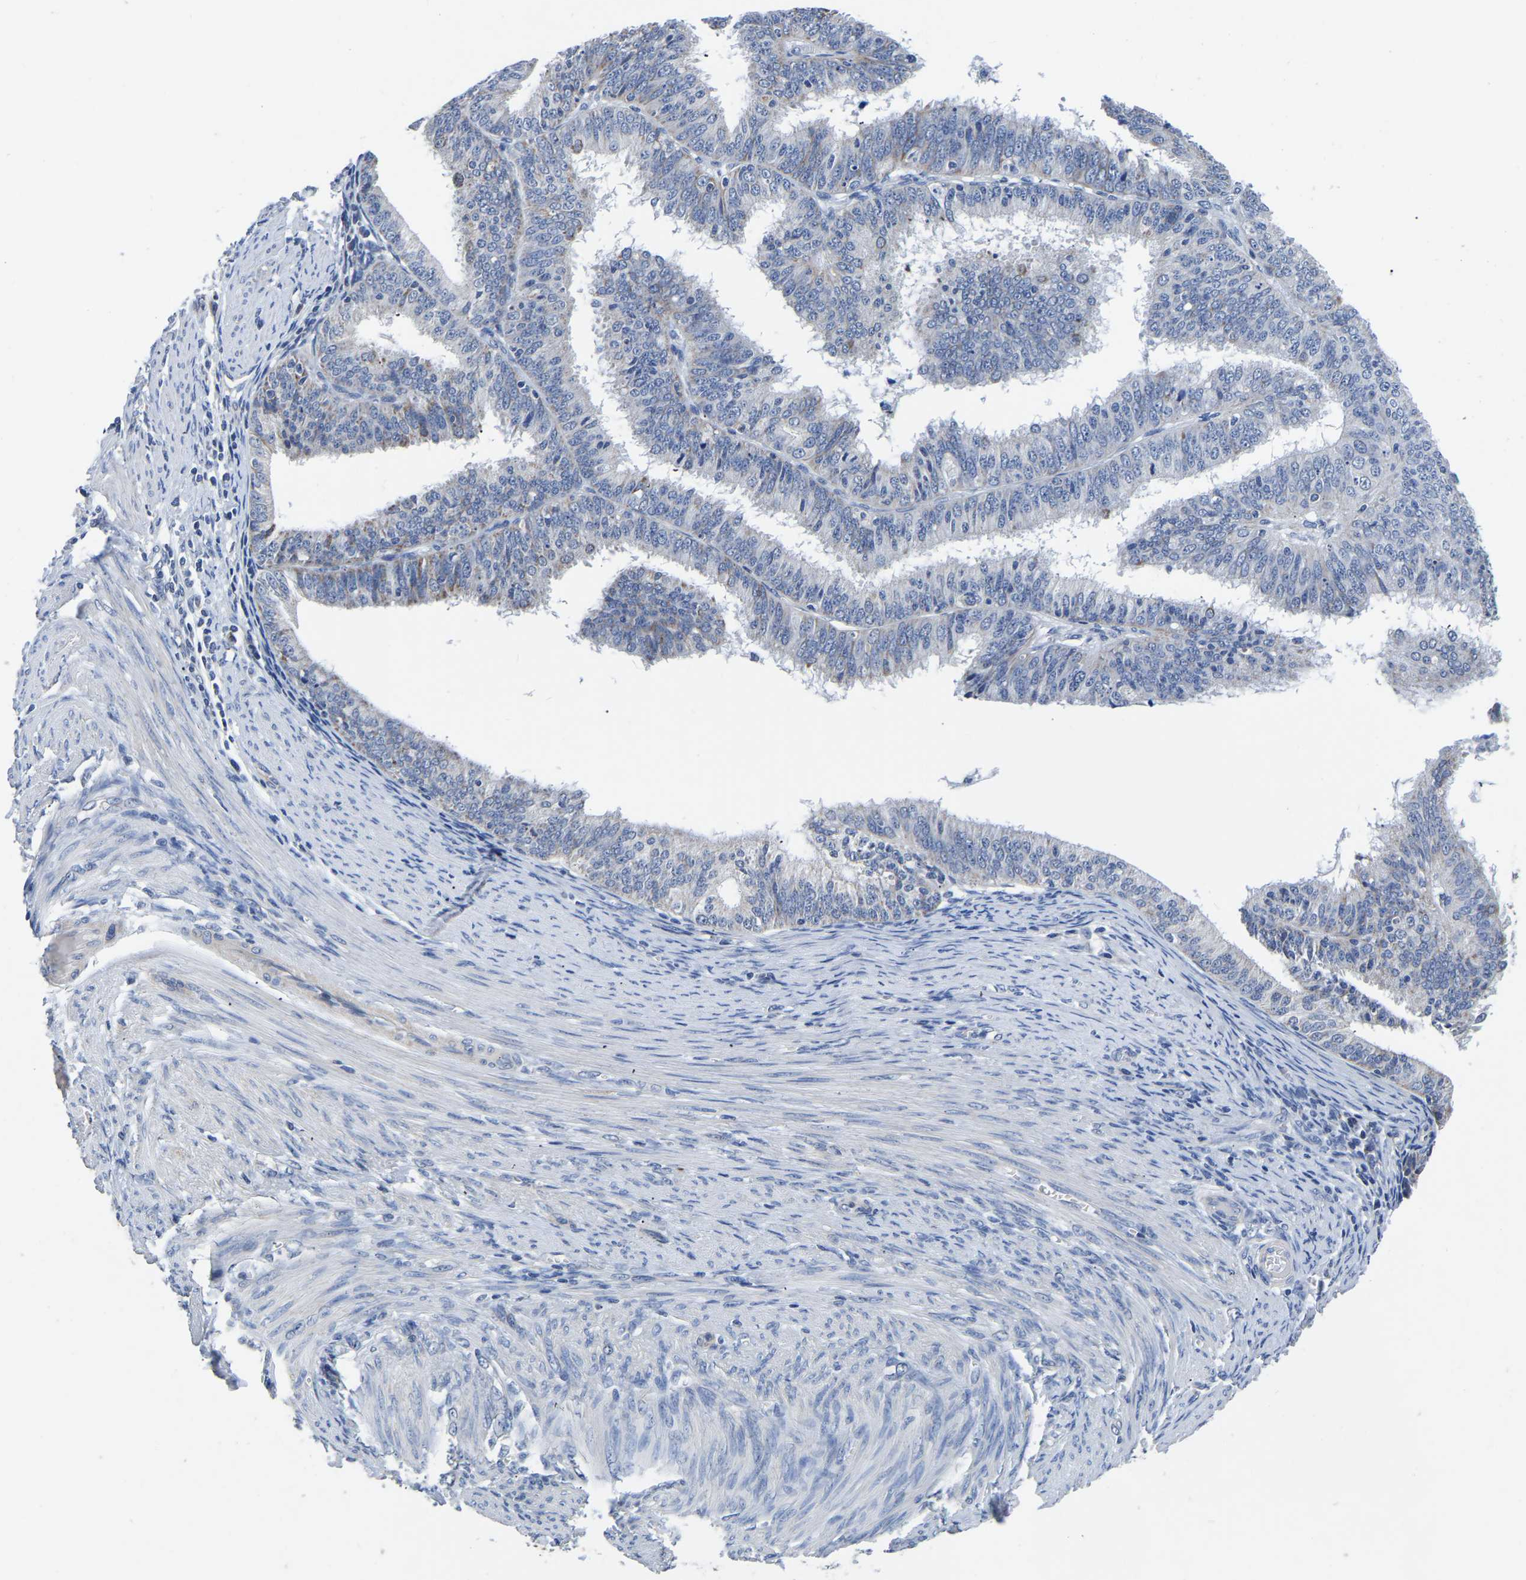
{"staining": {"intensity": "moderate", "quantity": "<25%", "location": "cytoplasmic/membranous"}, "tissue": "endometrial cancer", "cell_type": "Tumor cells", "image_type": "cancer", "snomed": [{"axis": "morphology", "description": "Adenocarcinoma, NOS"}, {"axis": "topography", "description": "Endometrium"}], "caption": "Protein positivity by immunohistochemistry (IHC) displays moderate cytoplasmic/membranous positivity in about <25% of tumor cells in adenocarcinoma (endometrial). (DAB IHC, brown staining for protein, blue staining for nuclei).", "gene": "FGD5", "patient": {"sex": "female", "age": 70}}